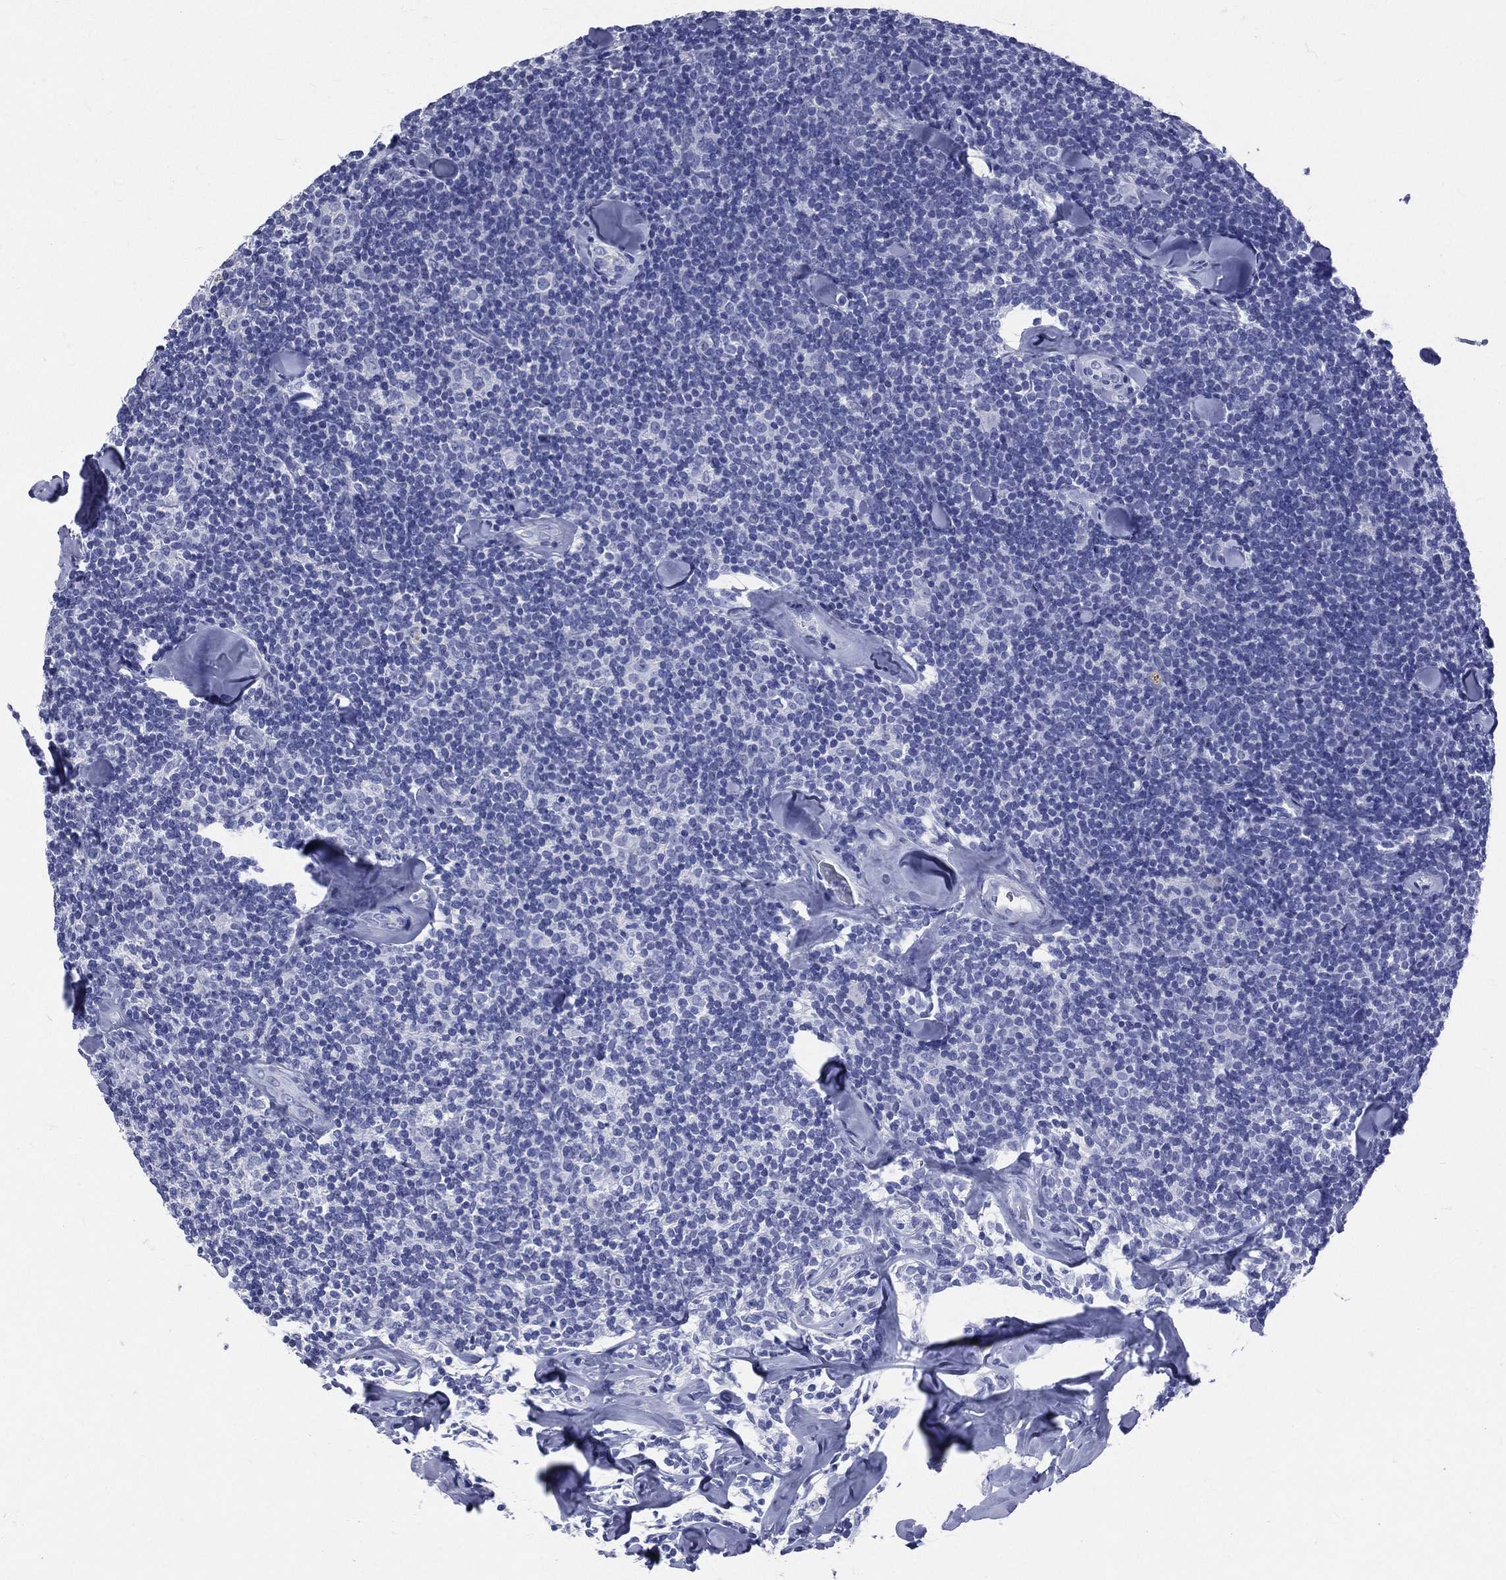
{"staining": {"intensity": "negative", "quantity": "none", "location": "none"}, "tissue": "lymphoma", "cell_type": "Tumor cells", "image_type": "cancer", "snomed": [{"axis": "morphology", "description": "Malignant lymphoma, non-Hodgkin's type, Low grade"}, {"axis": "topography", "description": "Lymph node"}], "caption": "Immunohistochemistry (IHC) photomicrograph of low-grade malignant lymphoma, non-Hodgkin's type stained for a protein (brown), which reveals no positivity in tumor cells.", "gene": "CYLC1", "patient": {"sex": "female", "age": 56}}